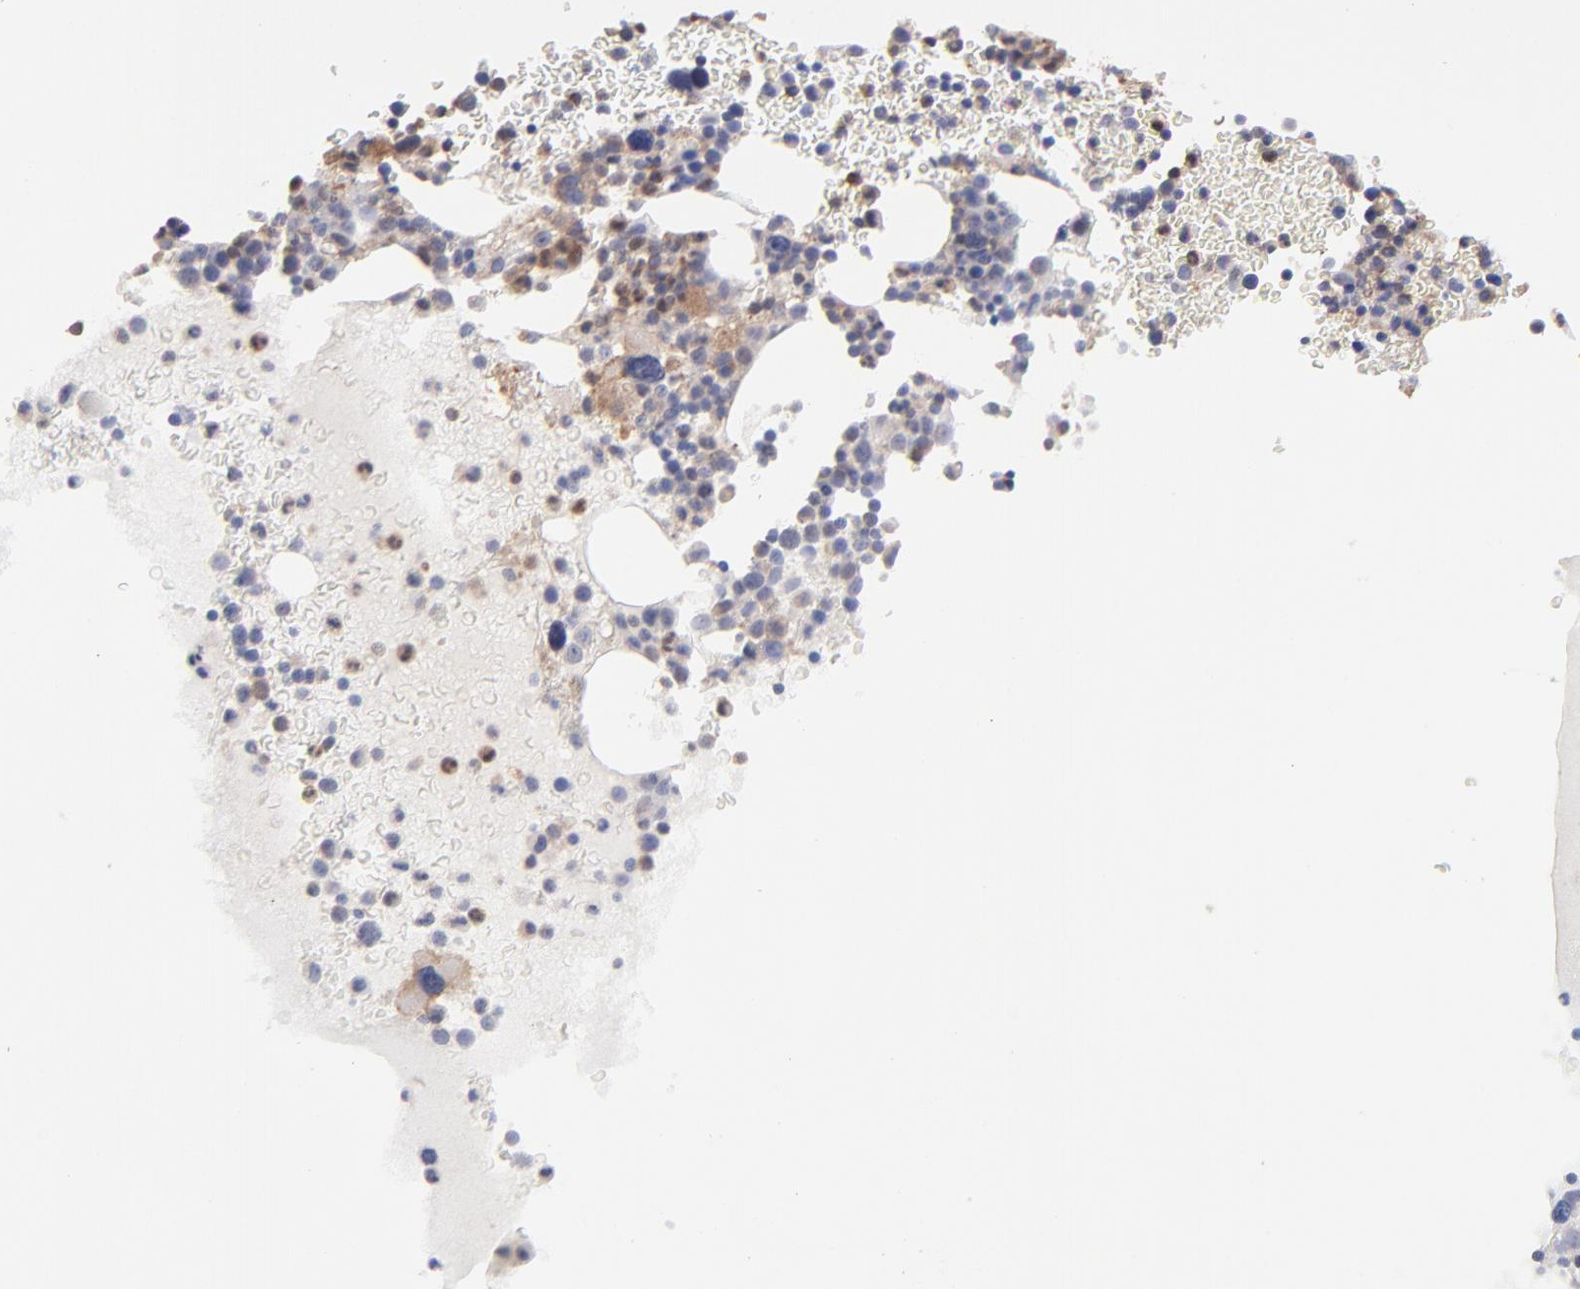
{"staining": {"intensity": "moderate", "quantity": "<25%", "location": "cytoplasmic/membranous"}, "tissue": "bone marrow", "cell_type": "Hematopoietic cells", "image_type": "normal", "snomed": [{"axis": "morphology", "description": "Normal tissue, NOS"}, {"axis": "topography", "description": "Bone marrow"}], "caption": "This micrograph exhibits immunohistochemistry staining of benign bone marrow, with low moderate cytoplasmic/membranous expression in approximately <25% of hematopoietic cells.", "gene": "MAPRE1", "patient": {"sex": "male", "age": 68}}